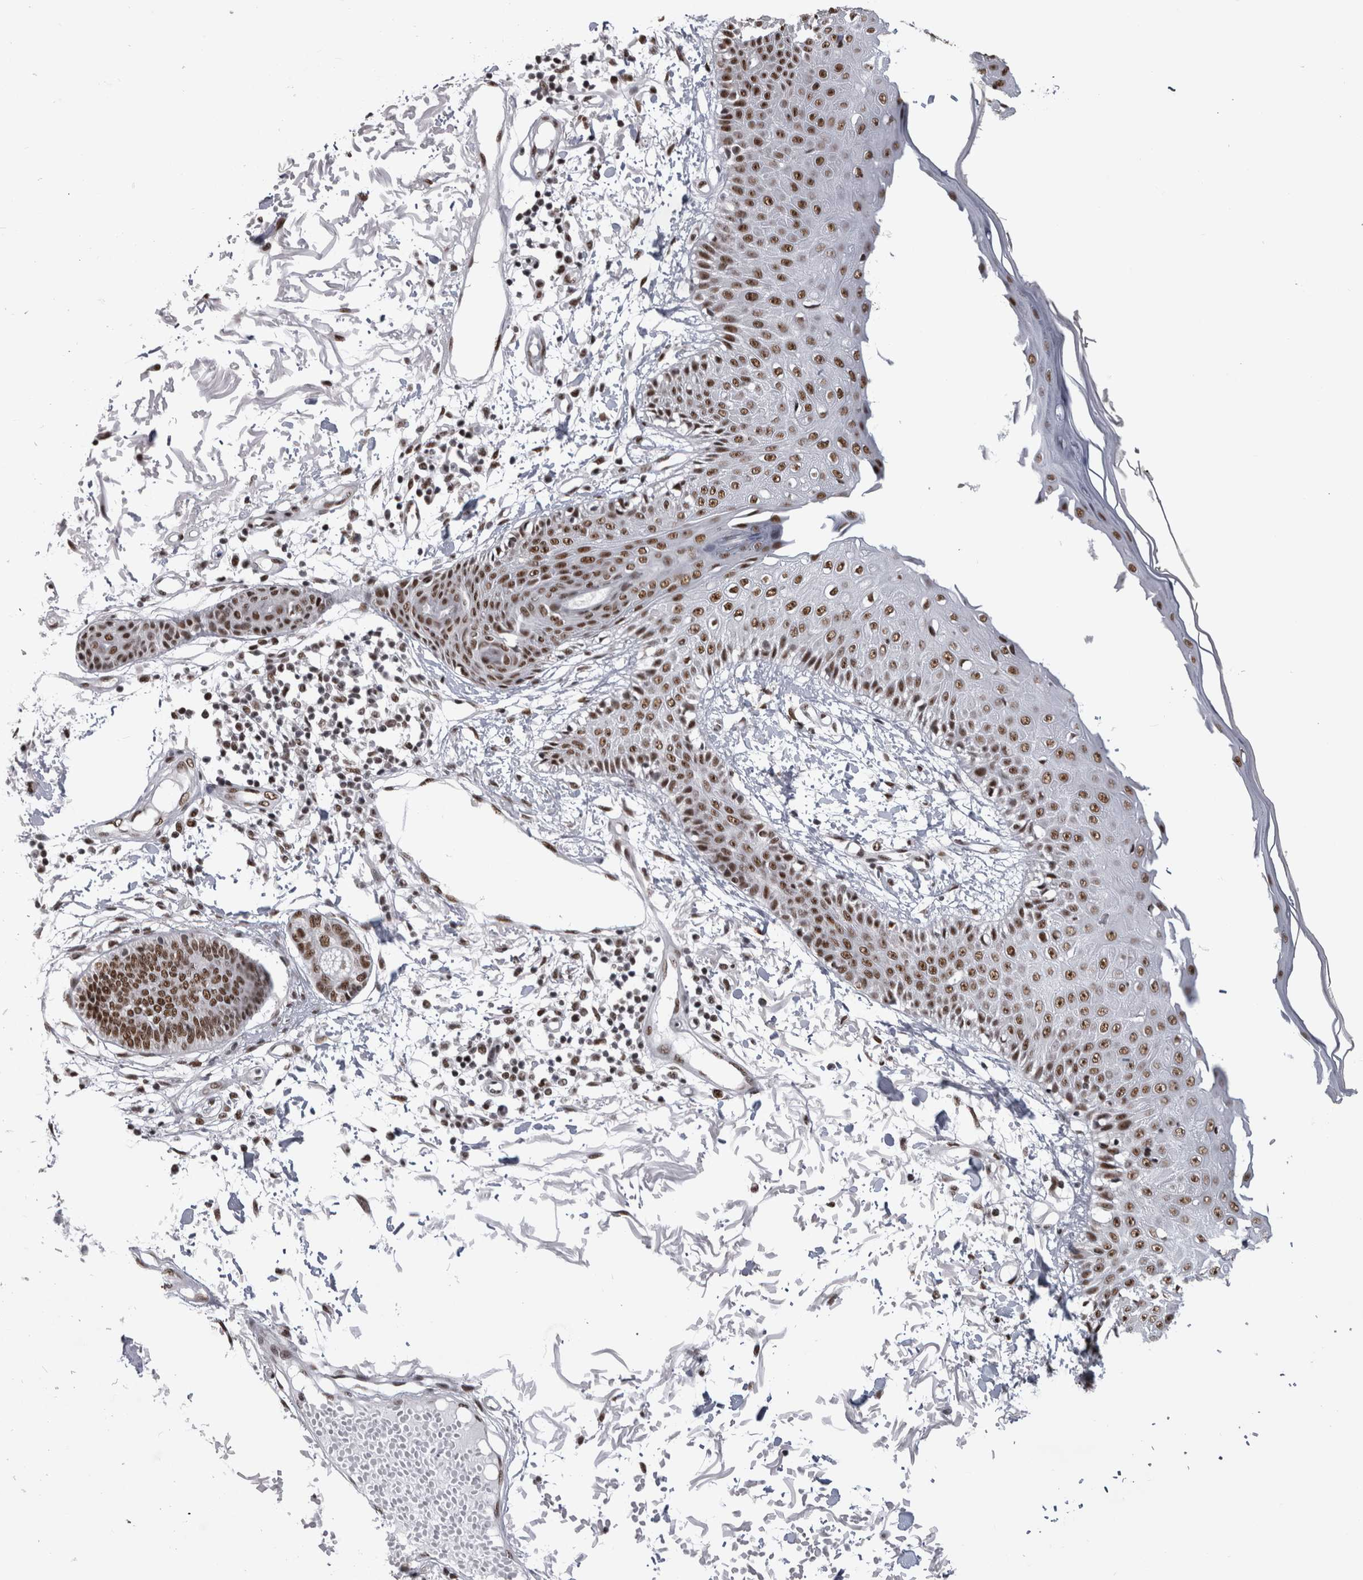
{"staining": {"intensity": "strong", "quantity": ">75%", "location": "nuclear"}, "tissue": "skin", "cell_type": "Fibroblasts", "image_type": "normal", "snomed": [{"axis": "morphology", "description": "Normal tissue, NOS"}, {"axis": "morphology", "description": "Squamous cell carcinoma, NOS"}, {"axis": "topography", "description": "Skin"}, {"axis": "topography", "description": "Peripheral nerve tissue"}], "caption": "A high-resolution image shows immunohistochemistry (IHC) staining of unremarkable skin, which displays strong nuclear expression in approximately >75% of fibroblasts.", "gene": "ZSCAN2", "patient": {"sex": "male", "age": 83}}